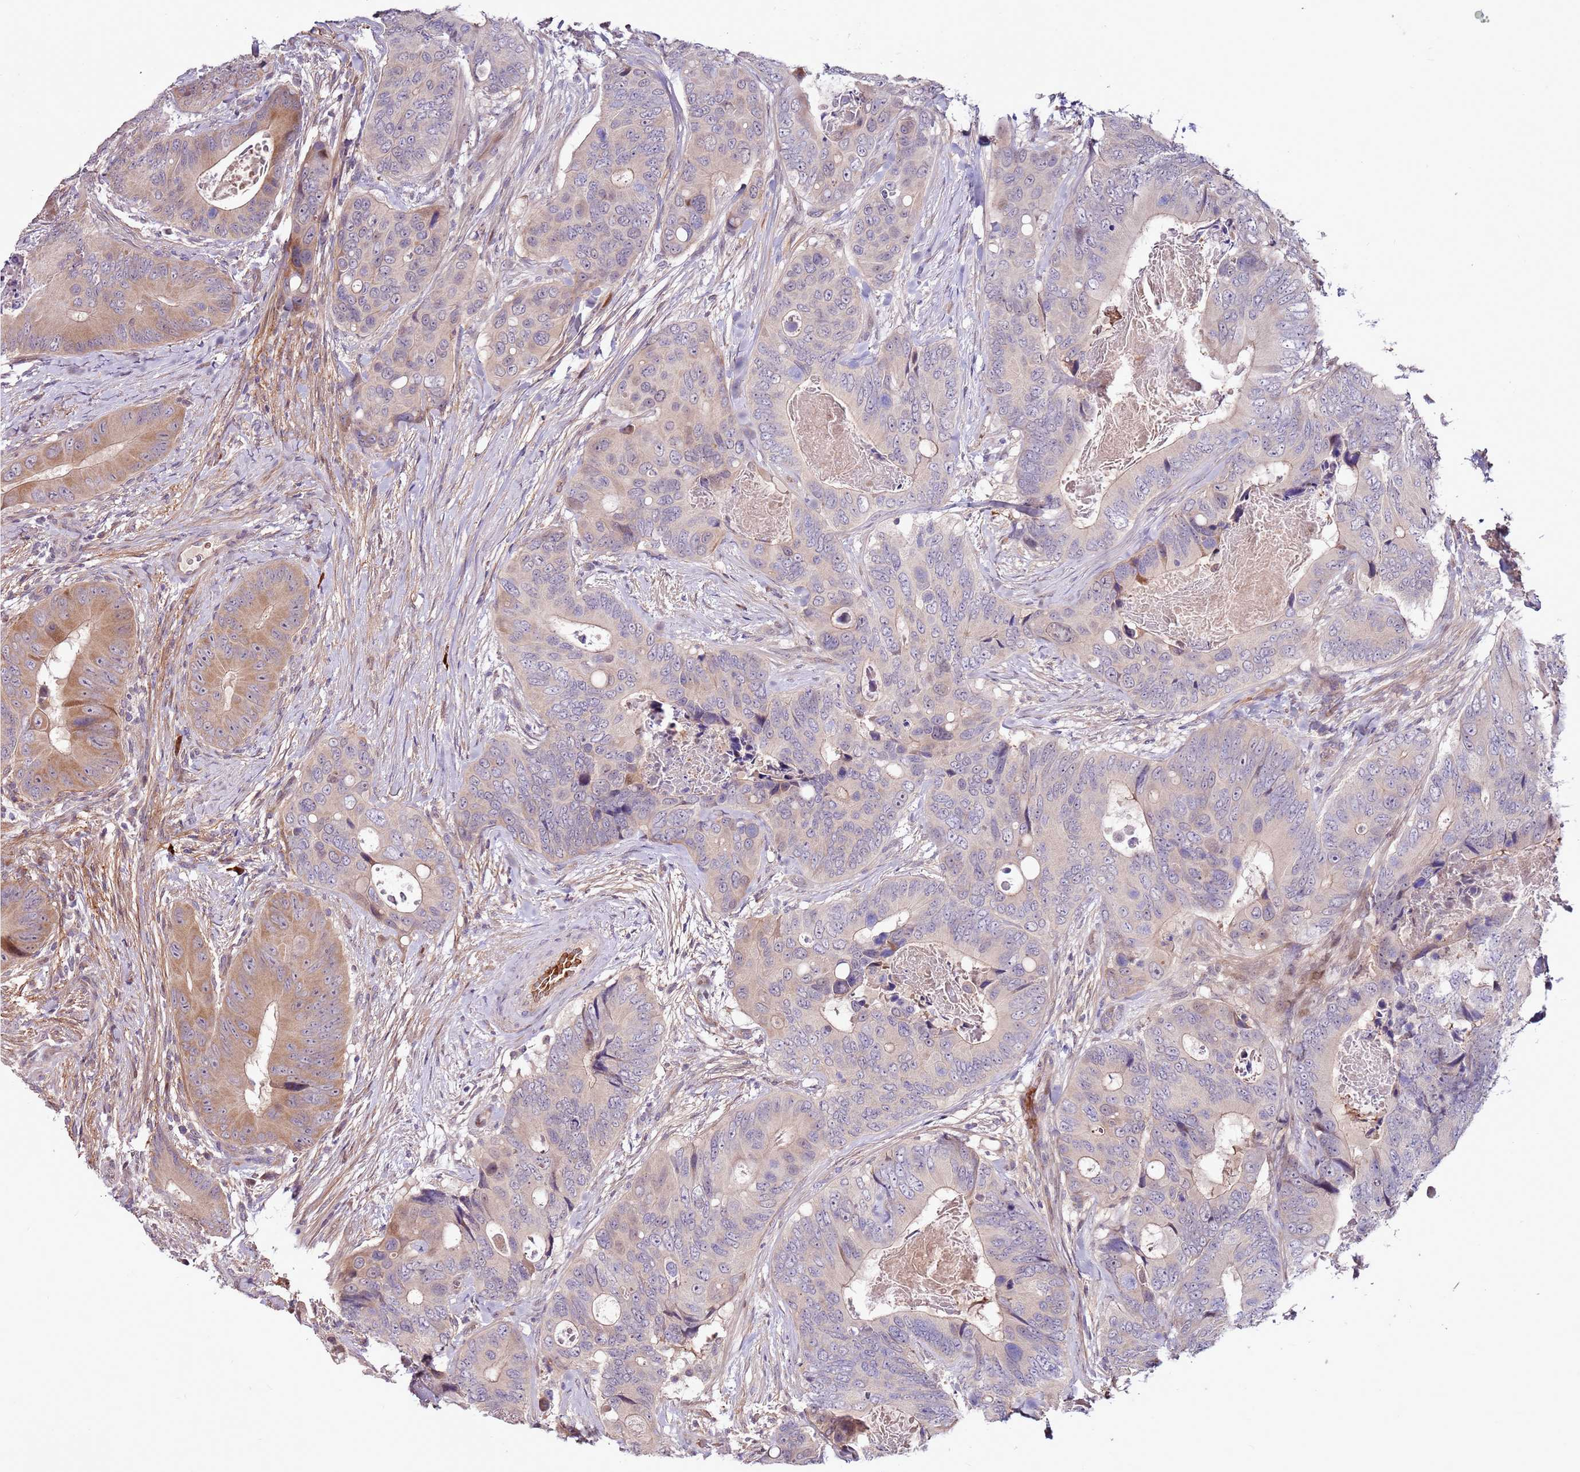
{"staining": {"intensity": "moderate", "quantity": "<25%", "location": "cytoplasmic/membranous"}, "tissue": "colorectal cancer", "cell_type": "Tumor cells", "image_type": "cancer", "snomed": [{"axis": "morphology", "description": "Adenocarcinoma, NOS"}, {"axis": "topography", "description": "Colon"}], "caption": "Human colorectal cancer (adenocarcinoma) stained with a brown dye reveals moderate cytoplasmic/membranous positive expression in about <25% of tumor cells.", "gene": "MTG2", "patient": {"sex": "male", "age": 84}}